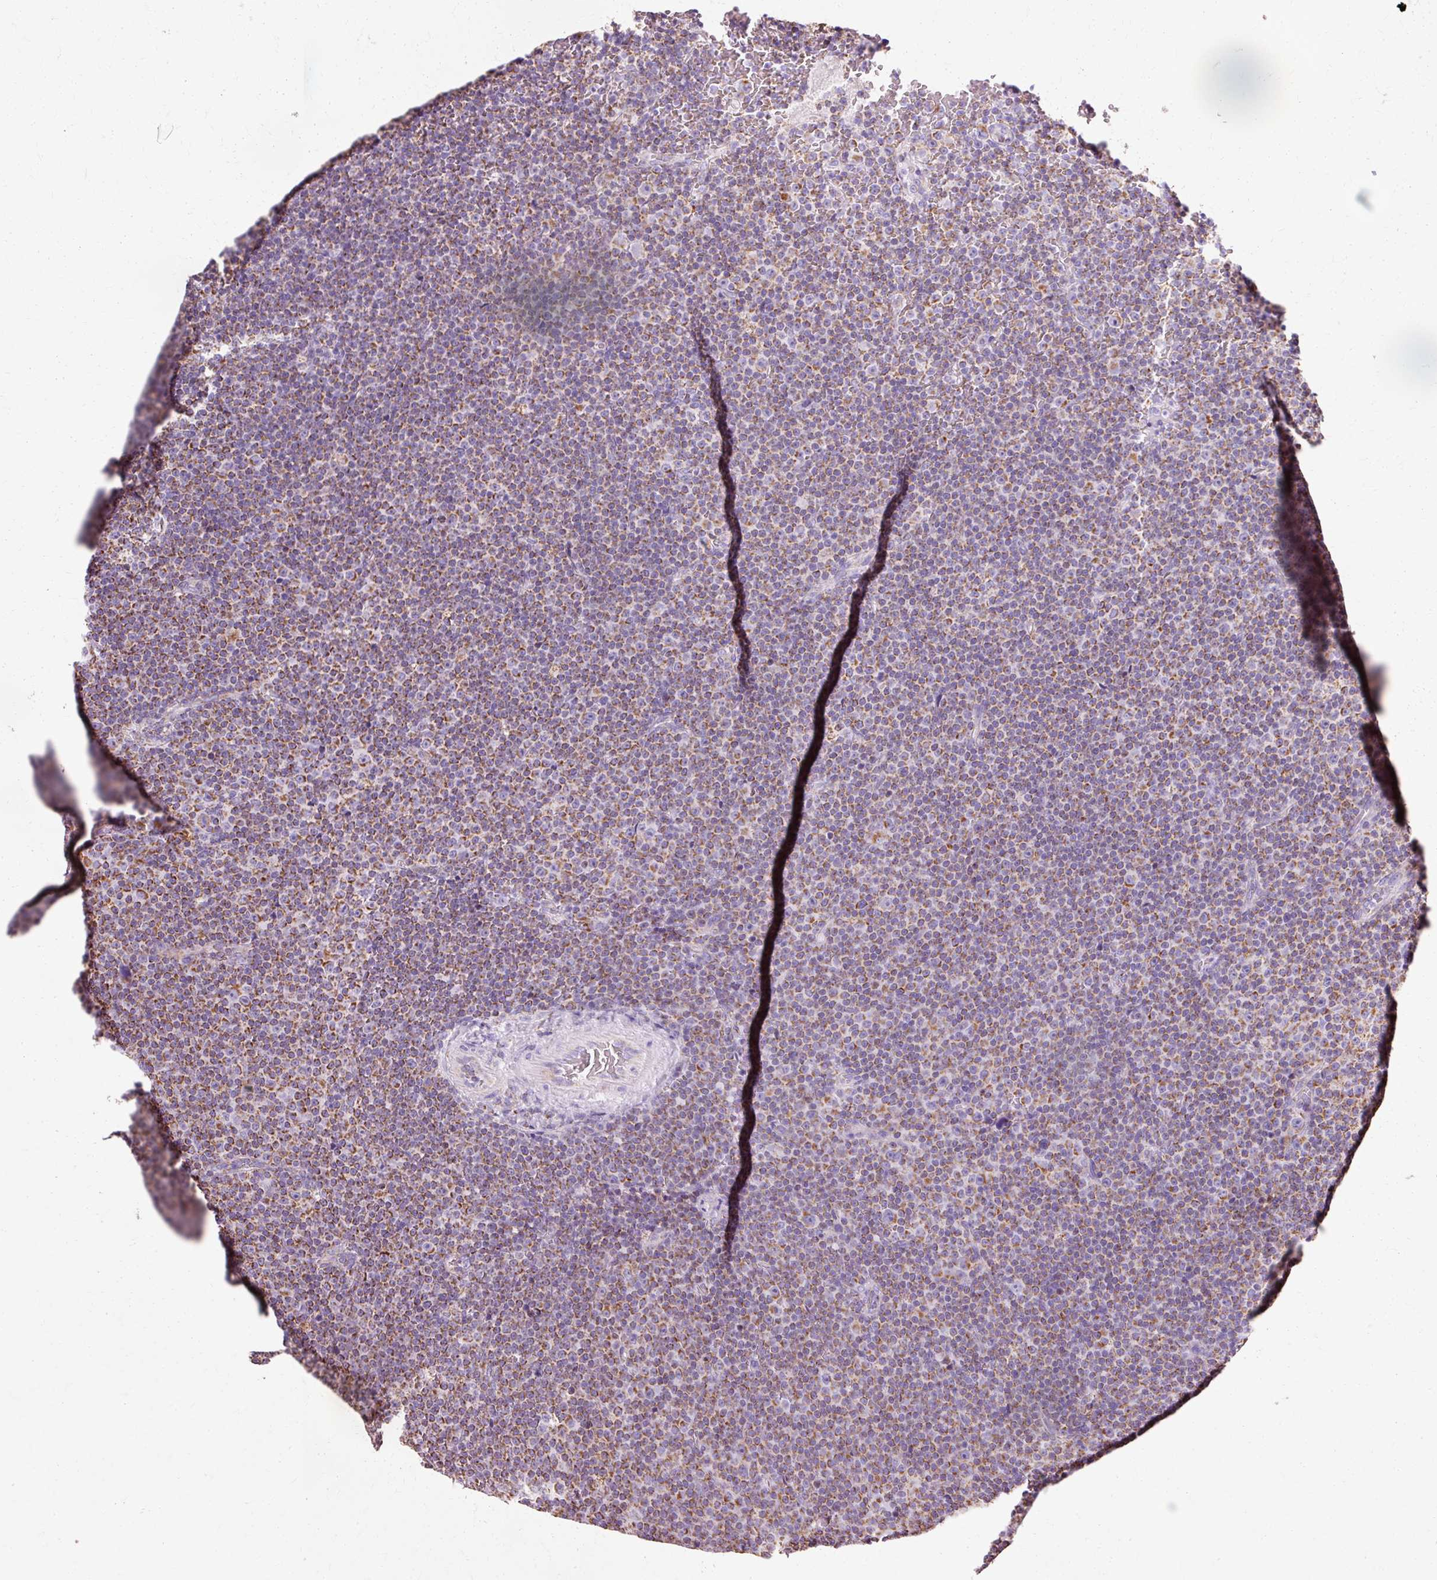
{"staining": {"intensity": "strong", "quantity": "25%-75%", "location": "cytoplasmic/membranous"}, "tissue": "lymphoma", "cell_type": "Tumor cells", "image_type": "cancer", "snomed": [{"axis": "morphology", "description": "Malignant lymphoma, non-Hodgkin's type, Low grade"}, {"axis": "topography", "description": "Lymph node"}], "caption": "IHC of low-grade malignant lymphoma, non-Hodgkin's type exhibits high levels of strong cytoplasmic/membranous positivity in about 25%-75% of tumor cells.", "gene": "ATP5PO", "patient": {"sex": "female", "age": 67}}